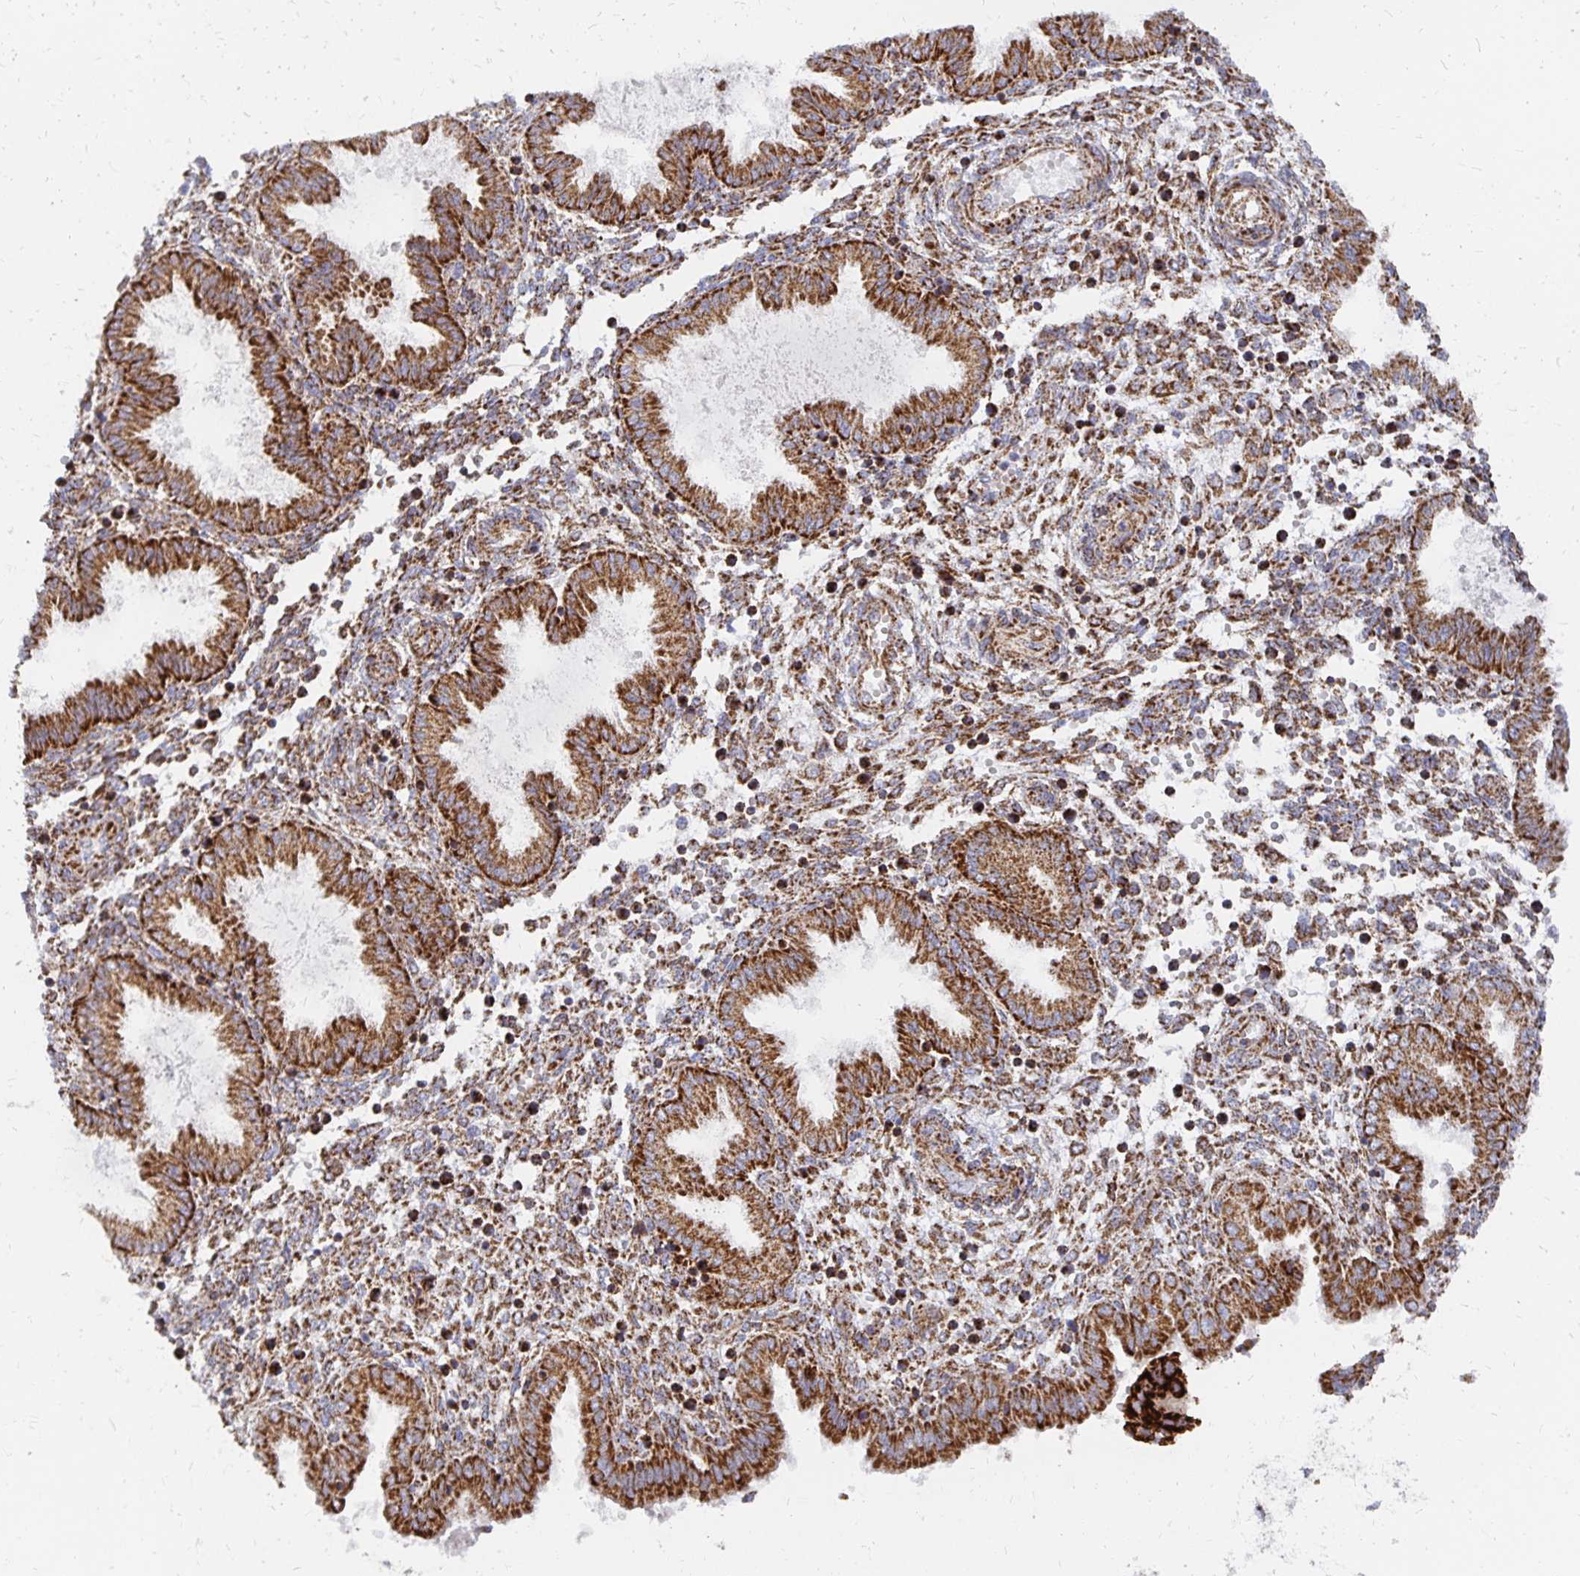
{"staining": {"intensity": "strong", "quantity": "25%-75%", "location": "cytoplasmic/membranous"}, "tissue": "endometrium", "cell_type": "Cells in endometrial stroma", "image_type": "normal", "snomed": [{"axis": "morphology", "description": "Normal tissue, NOS"}, {"axis": "topography", "description": "Endometrium"}], "caption": "Protein positivity by immunohistochemistry displays strong cytoplasmic/membranous staining in about 25%-75% of cells in endometrial stroma in benign endometrium. The staining was performed using DAB (3,3'-diaminobenzidine) to visualize the protein expression in brown, while the nuclei were stained in blue with hematoxylin (Magnification: 20x).", "gene": "STOML2", "patient": {"sex": "female", "age": 33}}